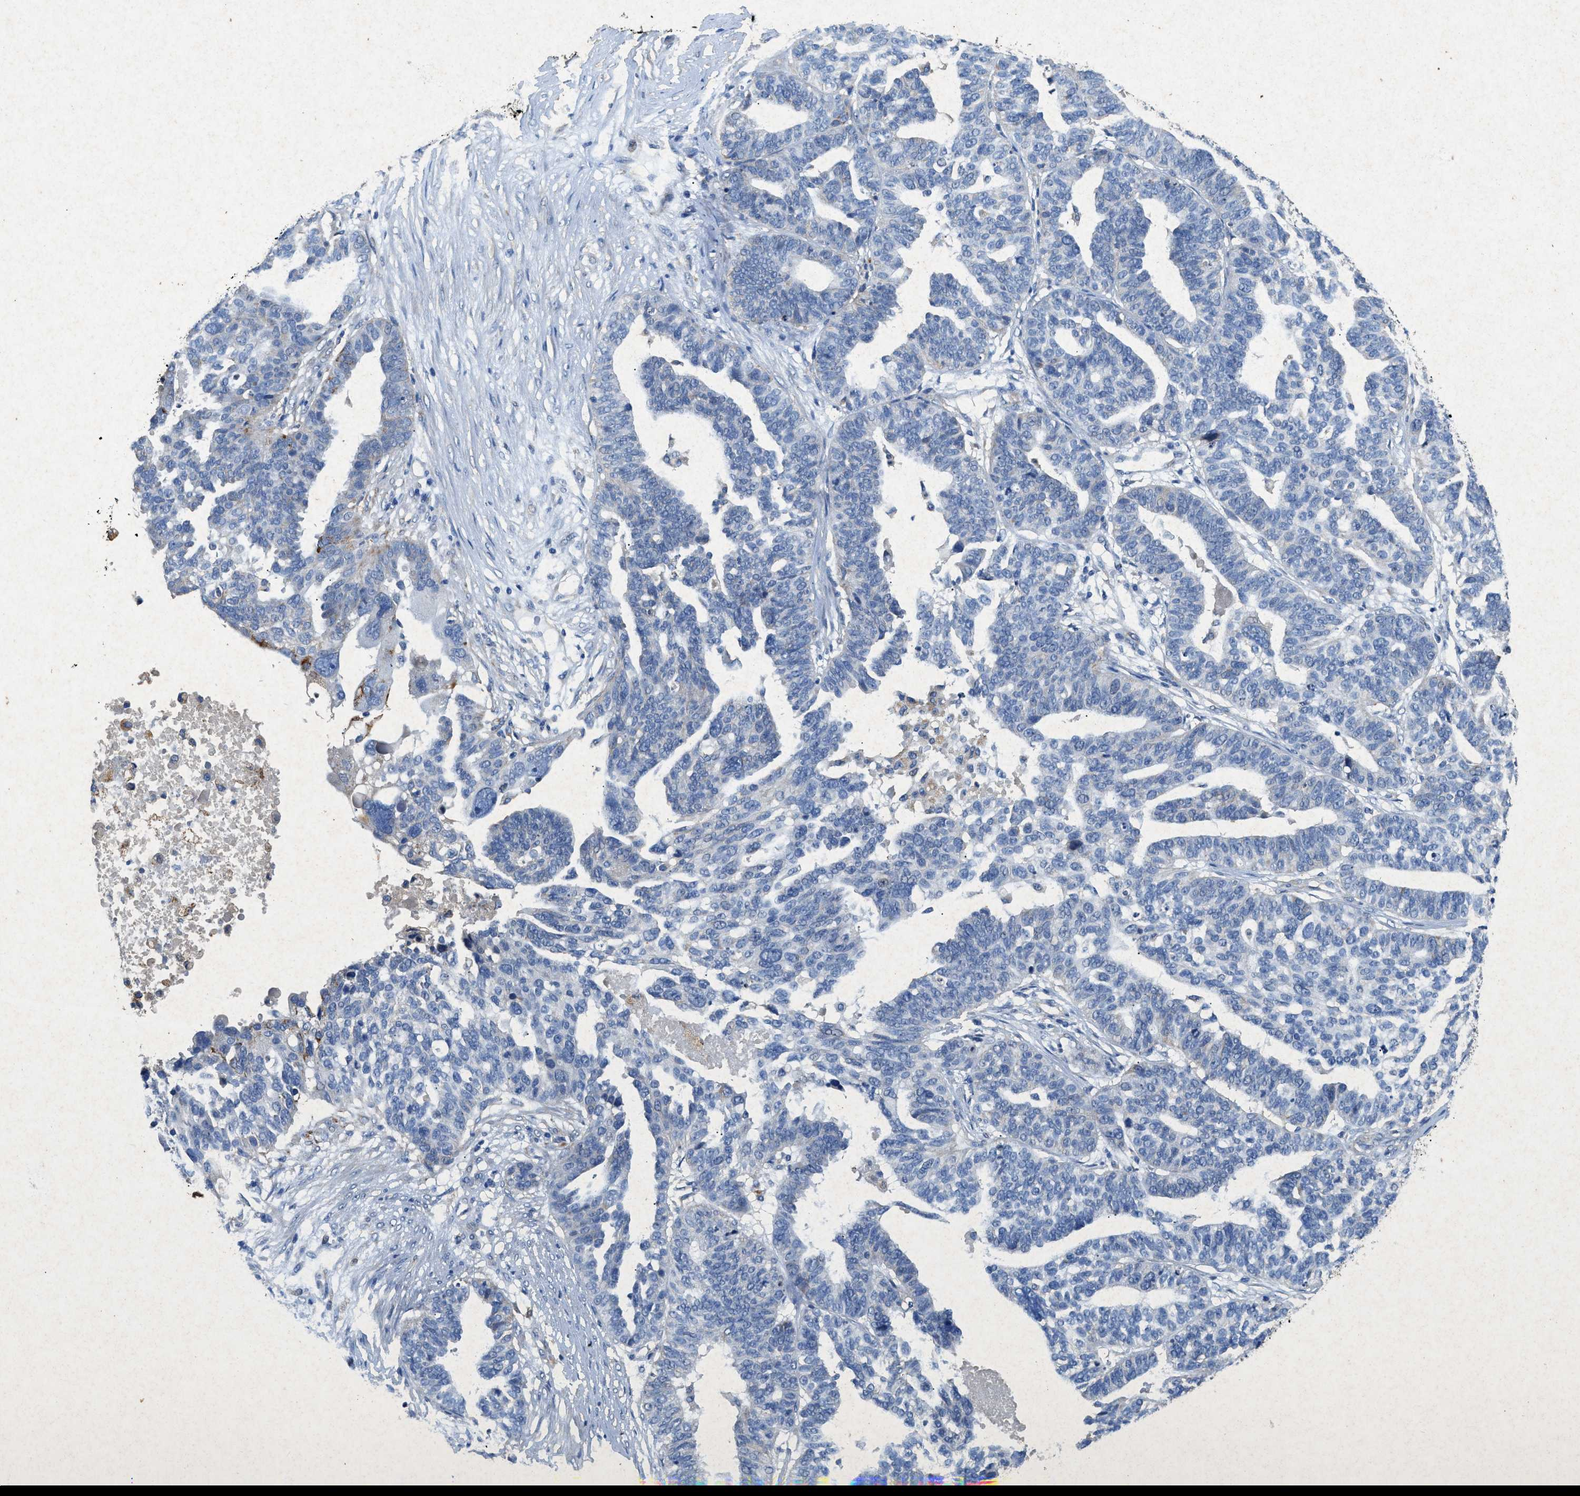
{"staining": {"intensity": "negative", "quantity": "none", "location": "none"}, "tissue": "ovarian cancer", "cell_type": "Tumor cells", "image_type": "cancer", "snomed": [{"axis": "morphology", "description": "Cystadenocarcinoma, serous, NOS"}, {"axis": "topography", "description": "Ovary"}], "caption": "Protein analysis of serous cystadenocarcinoma (ovarian) demonstrates no significant positivity in tumor cells.", "gene": "CDK15", "patient": {"sex": "female", "age": 59}}